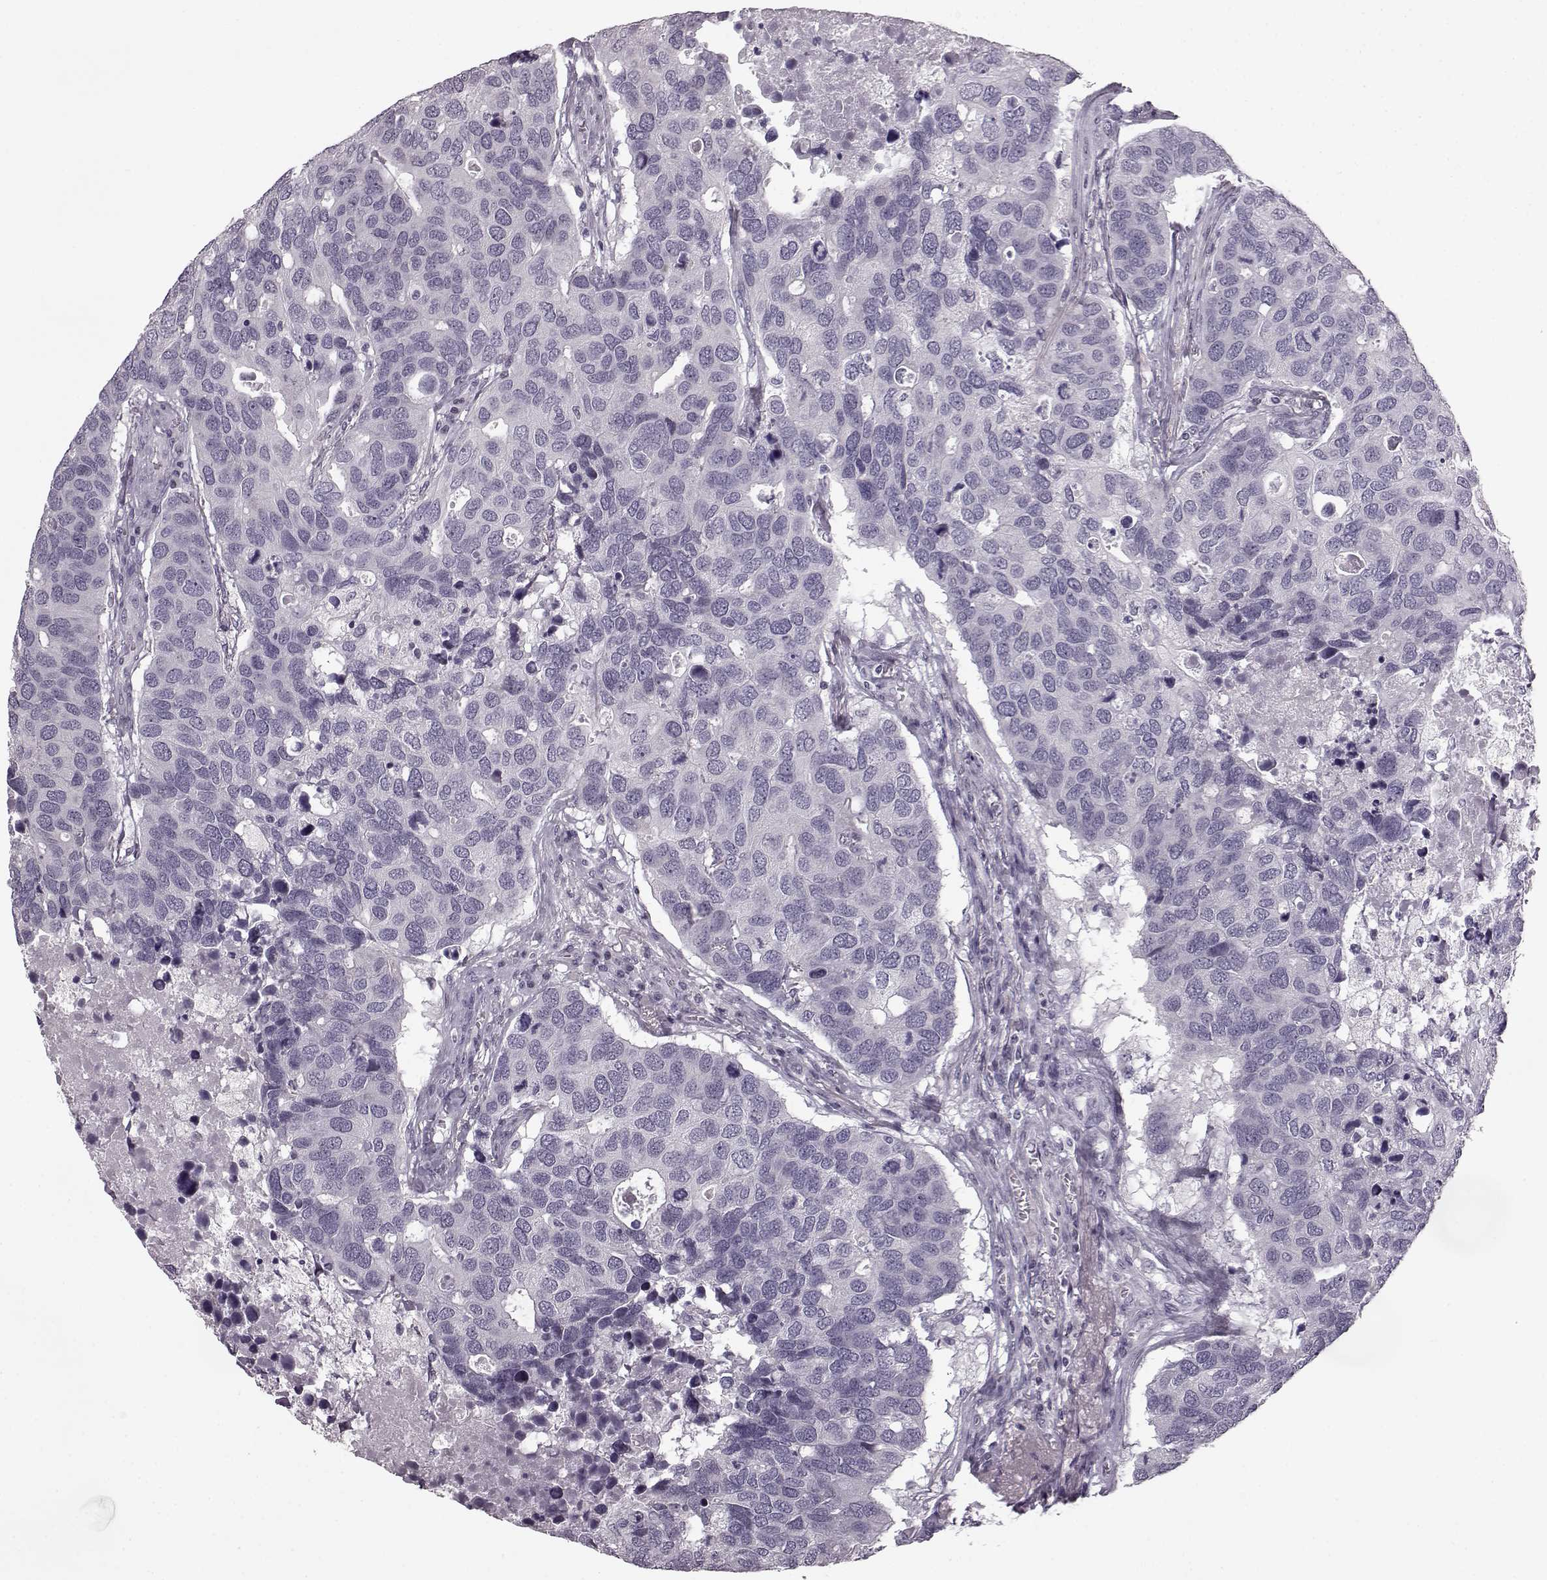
{"staining": {"intensity": "negative", "quantity": "none", "location": "none"}, "tissue": "breast cancer", "cell_type": "Tumor cells", "image_type": "cancer", "snomed": [{"axis": "morphology", "description": "Duct carcinoma"}, {"axis": "topography", "description": "Breast"}], "caption": "This is a photomicrograph of immunohistochemistry (IHC) staining of breast cancer, which shows no staining in tumor cells. (DAB (3,3'-diaminobenzidine) immunohistochemistry with hematoxylin counter stain).", "gene": "SEMG2", "patient": {"sex": "female", "age": 83}}